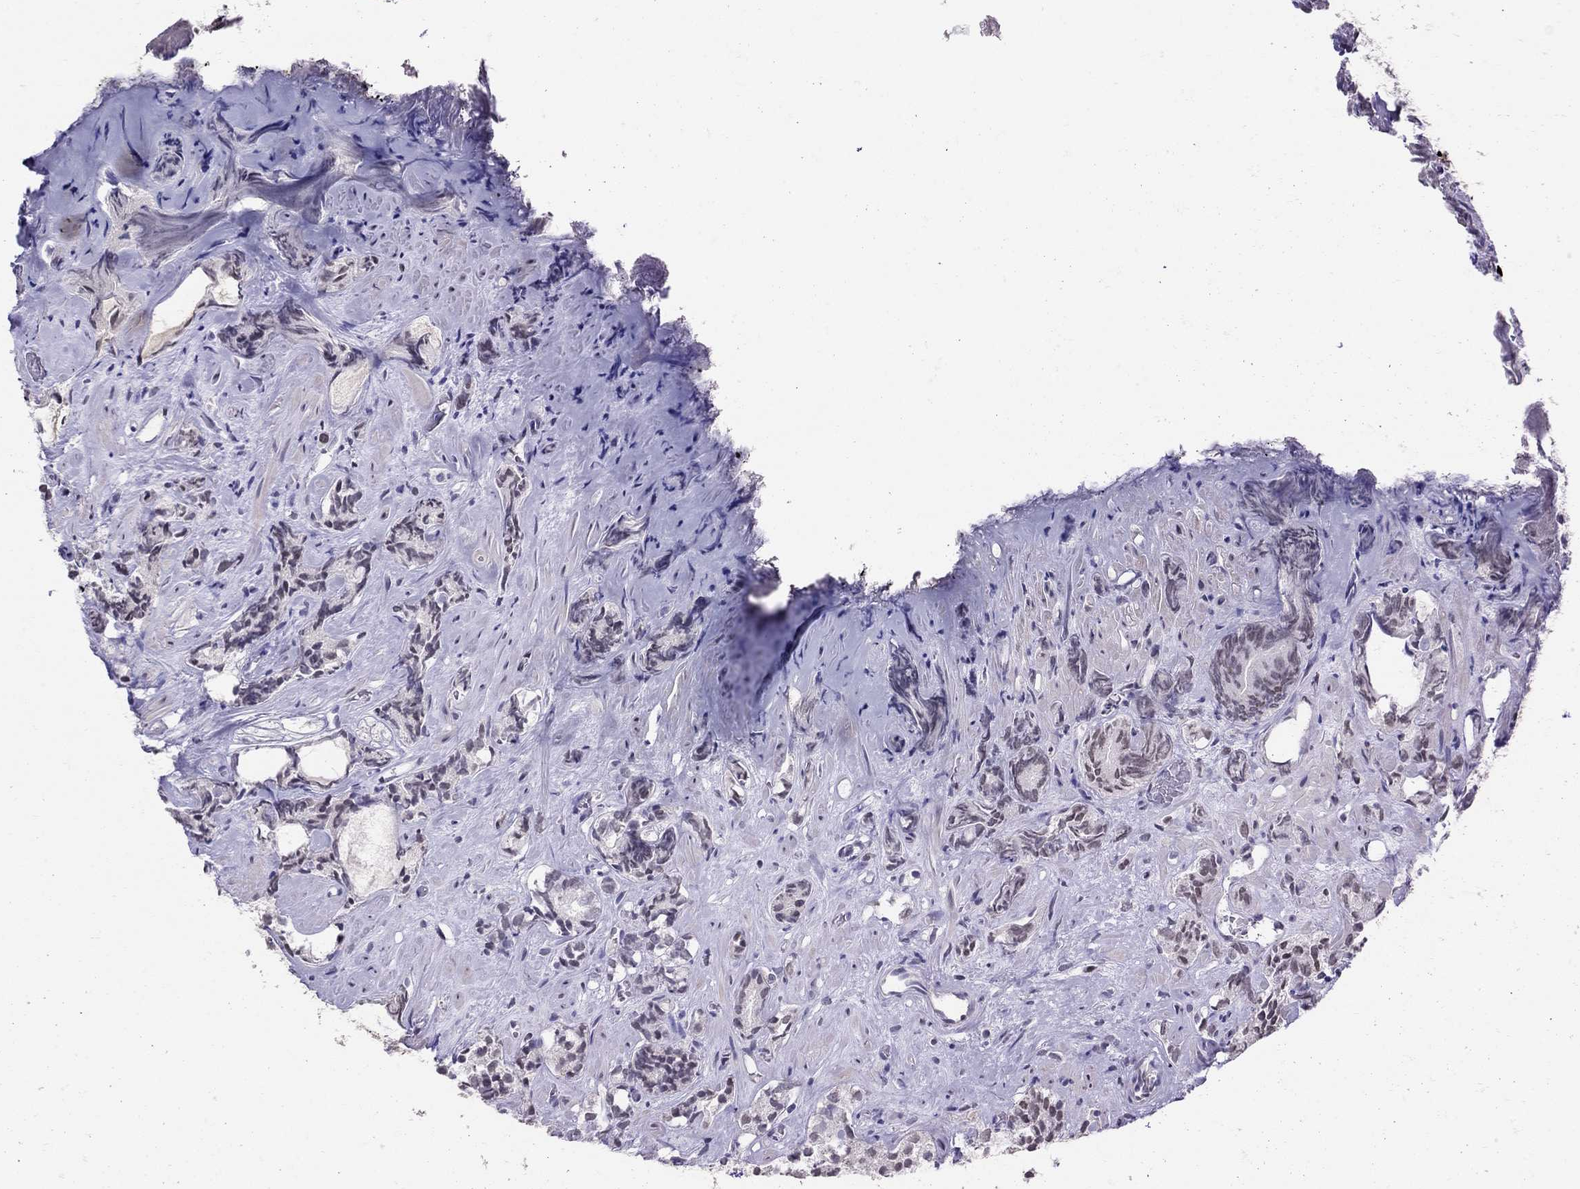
{"staining": {"intensity": "negative", "quantity": "none", "location": "none"}, "tissue": "prostate cancer", "cell_type": "Tumor cells", "image_type": "cancer", "snomed": [{"axis": "morphology", "description": "Adenocarcinoma, High grade"}, {"axis": "topography", "description": "Prostate"}], "caption": "A high-resolution image shows immunohistochemistry staining of adenocarcinoma (high-grade) (prostate), which shows no significant positivity in tumor cells.", "gene": "KCNN3", "patient": {"sex": "male", "age": 90}}